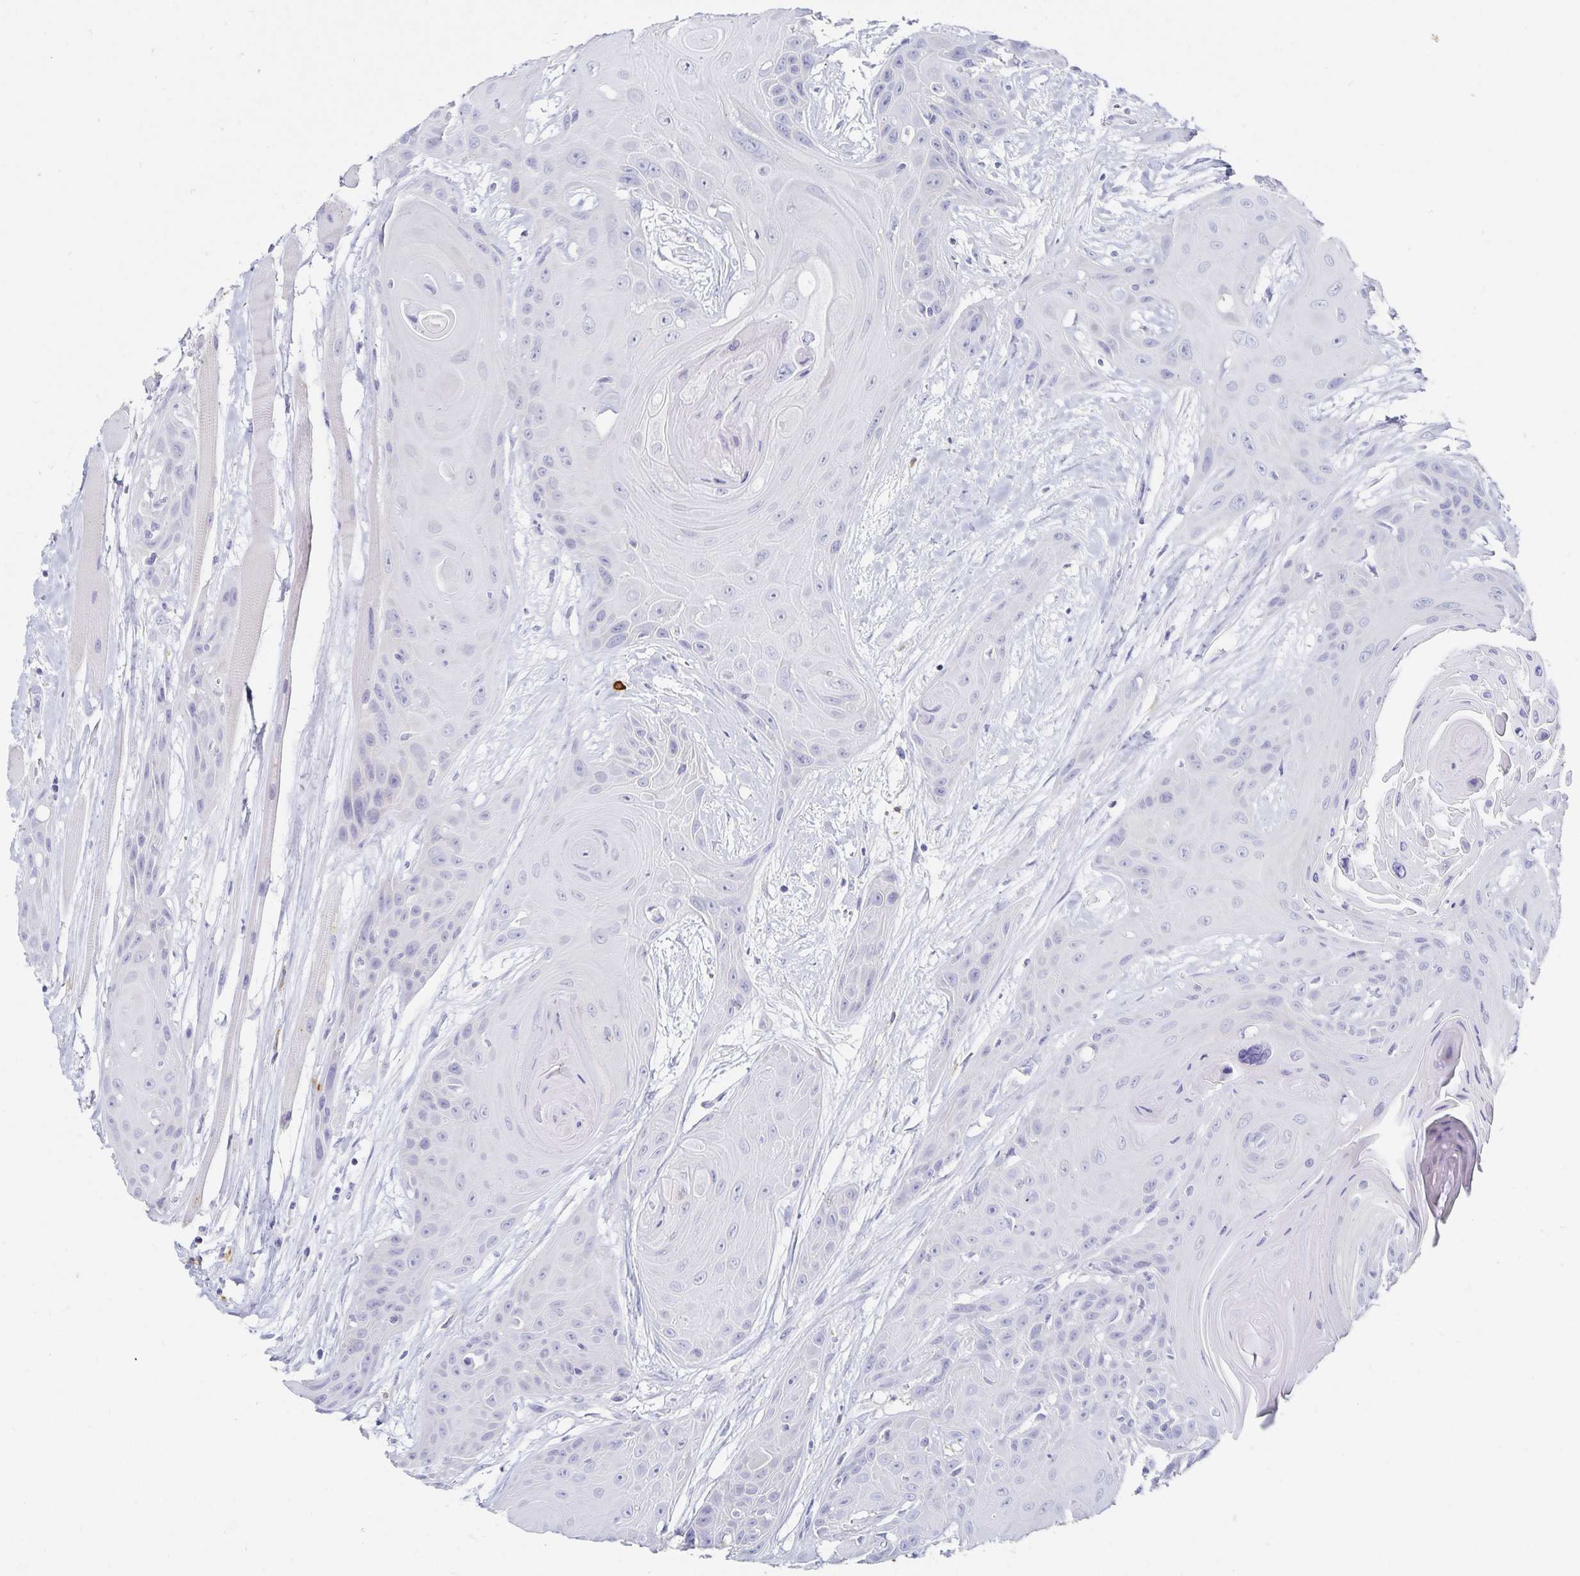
{"staining": {"intensity": "negative", "quantity": "none", "location": "none"}, "tissue": "head and neck cancer", "cell_type": "Tumor cells", "image_type": "cancer", "snomed": [{"axis": "morphology", "description": "Squamous cell carcinoma, NOS"}, {"axis": "topography", "description": "Head-Neck"}], "caption": "The immunohistochemistry (IHC) photomicrograph has no significant expression in tumor cells of head and neck cancer tissue. The staining is performed using DAB brown chromogen with nuclei counter-stained in using hematoxylin.", "gene": "TNIP1", "patient": {"sex": "female", "age": 73}}